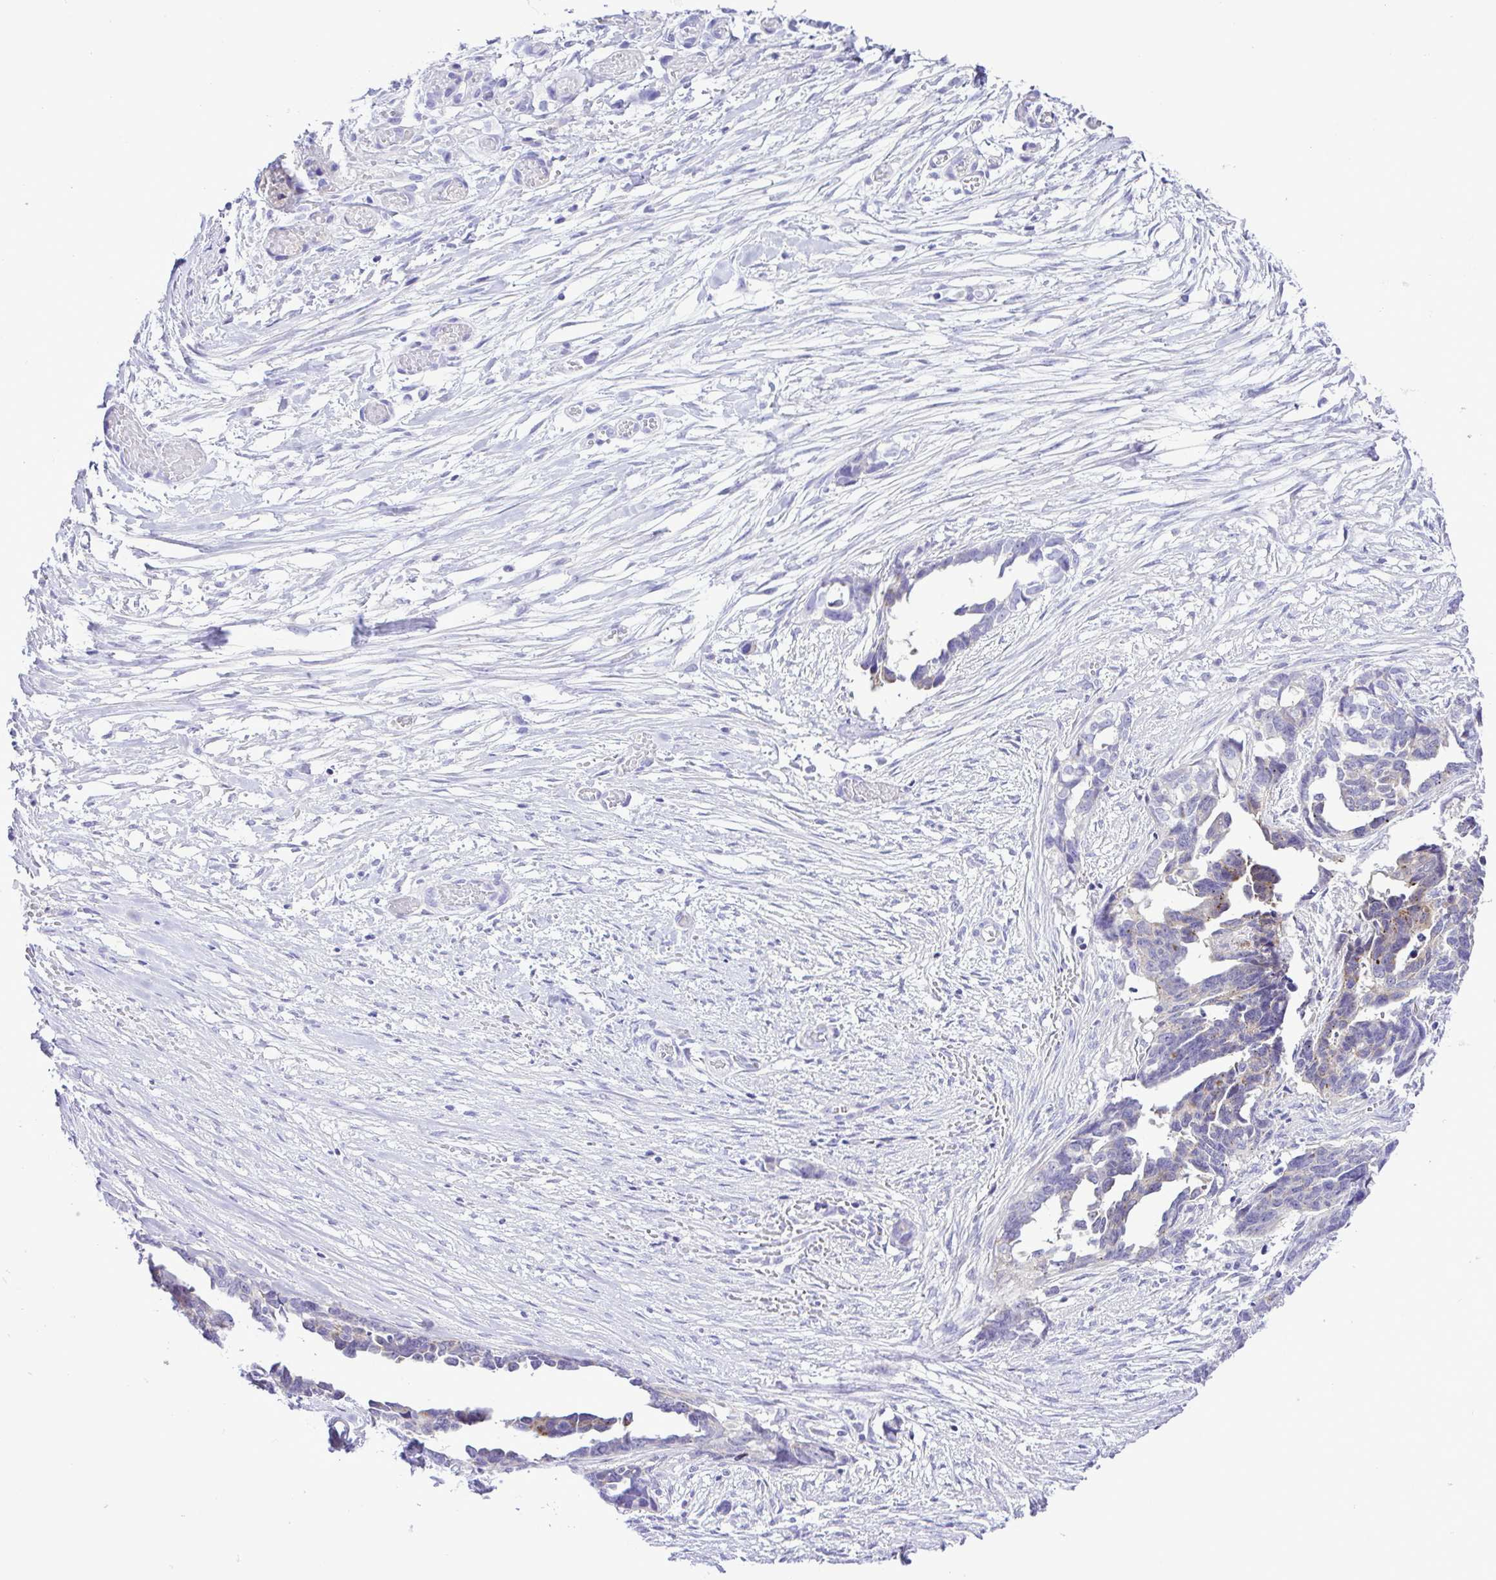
{"staining": {"intensity": "negative", "quantity": "none", "location": "none"}, "tissue": "ovarian cancer", "cell_type": "Tumor cells", "image_type": "cancer", "snomed": [{"axis": "morphology", "description": "Cystadenocarcinoma, serous, NOS"}, {"axis": "topography", "description": "Ovary"}], "caption": "High magnification brightfield microscopy of ovarian serous cystadenocarcinoma stained with DAB (brown) and counterstained with hematoxylin (blue): tumor cells show no significant positivity. The staining is performed using DAB (3,3'-diaminobenzidine) brown chromogen with nuclei counter-stained in using hematoxylin.", "gene": "SYT1", "patient": {"sex": "female", "age": 69}}